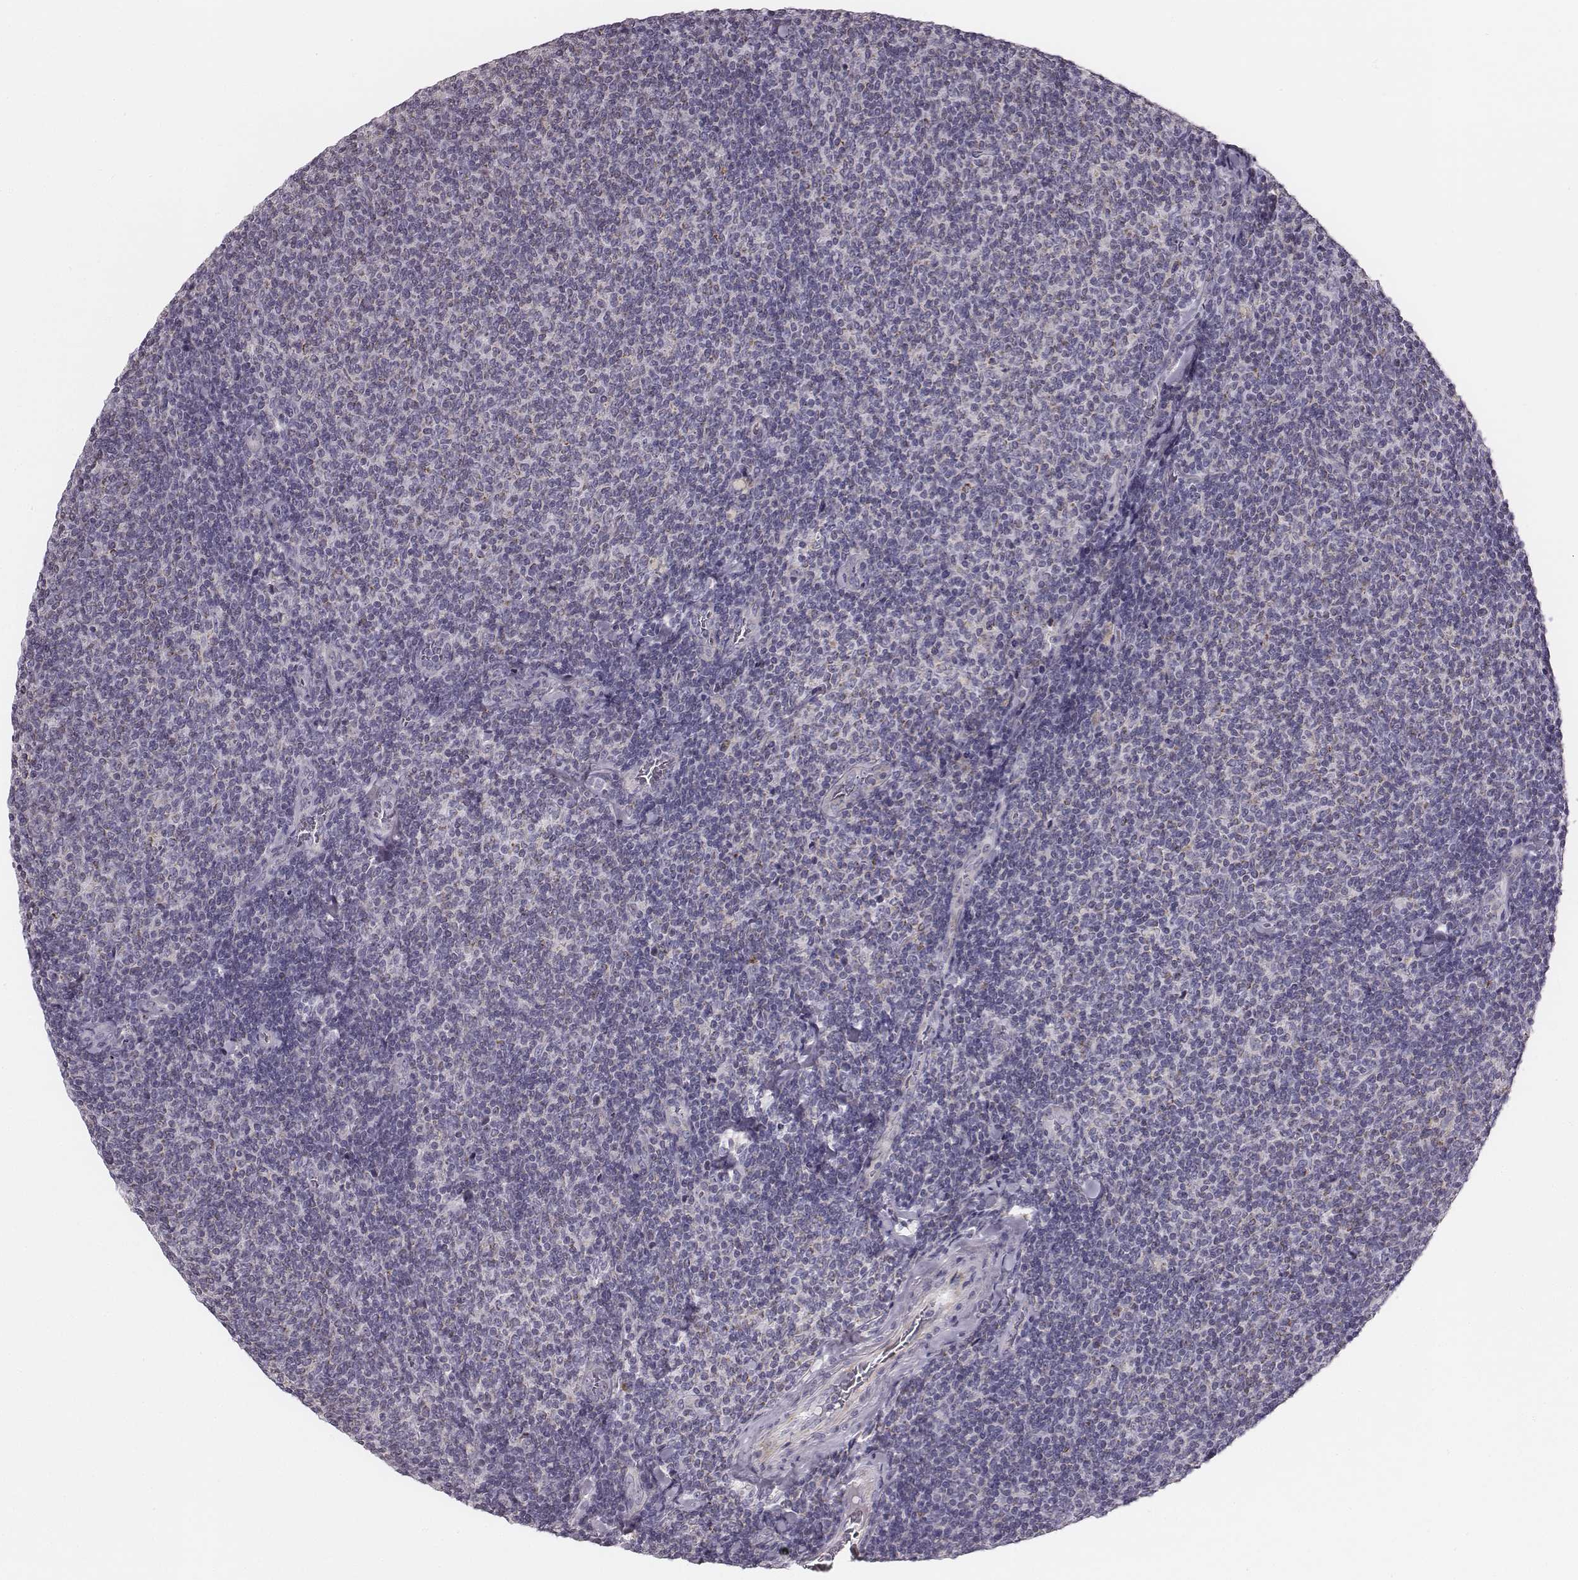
{"staining": {"intensity": "negative", "quantity": "none", "location": "none"}, "tissue": "lymphoma", "cell_type": "Tumor cells", "image_type": "cancer", "snomed": [{"axis": "morphology", "description": "Malignant lymphoma, non-Hodgkin's type, Low grade"}, {"axis": "topography", "description": "Lymph node"}], "caption": "High magnification brightfield microscopy of lymphoma stained with DAB (3,3'-diaminobenzidine) (brown) and counterstained with hematoxylin (blue): tumor cells show no significant staining.", "gene": "UBL4B", "patient": {"sex": "male", "age": 52}}